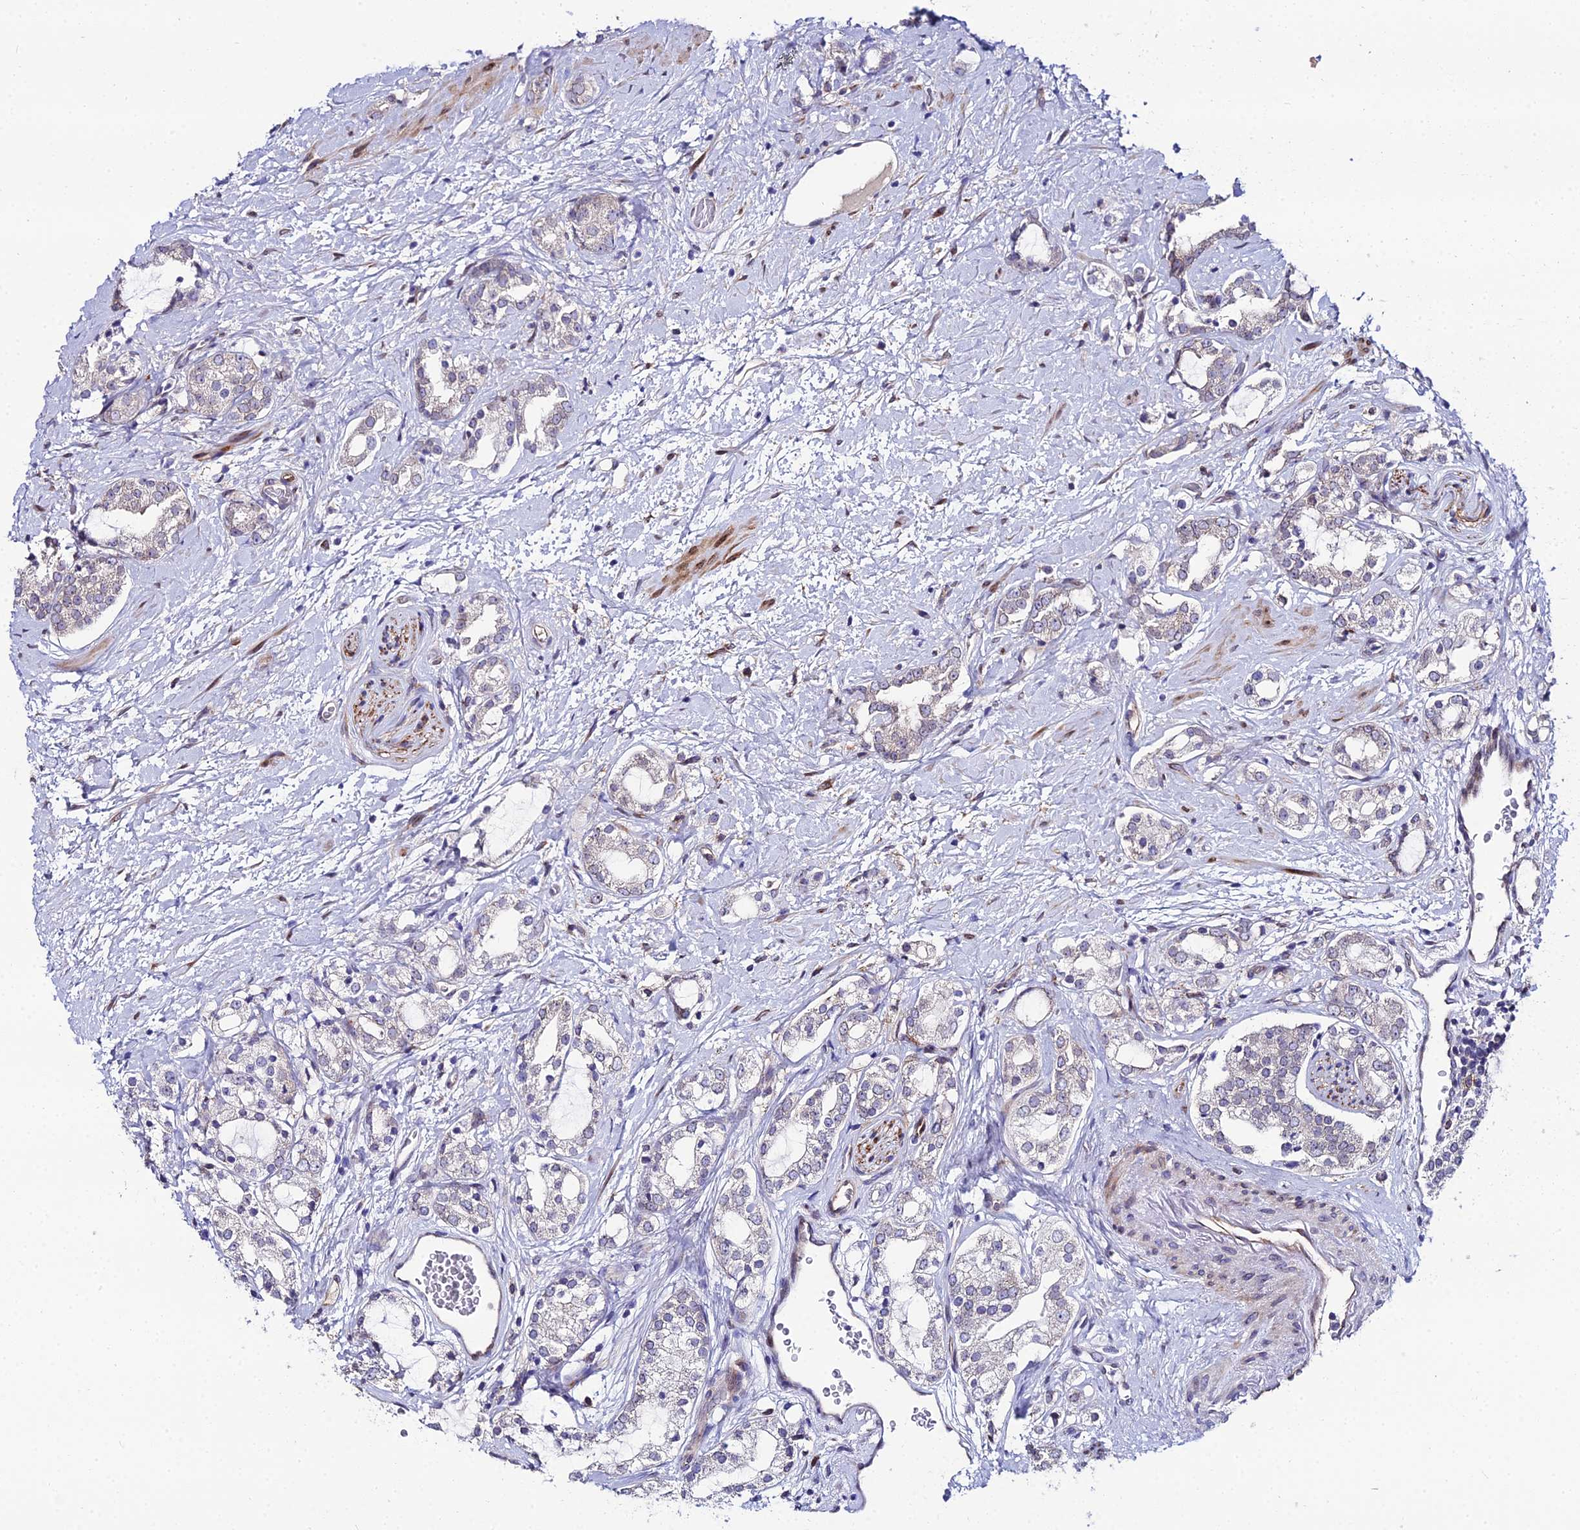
{"staining": {"intensity": "negative", "quantity": "none", "location": "none"}, "tissue": "prostate cancer", "cell_type": "Tumor cells", "image_type": "cancer", "snomed": [{"axis": "morphology", "description": "Adenocarcinoma, High grade"}, {"axis": "topography", "description": "Prostate"}], "caption": "Tumor cells show no significant positivity in prostate cancer (high-grade adenocarcinoma).", "gene": "DDX19A", "patient": {"sex": "male", "age": 64}}